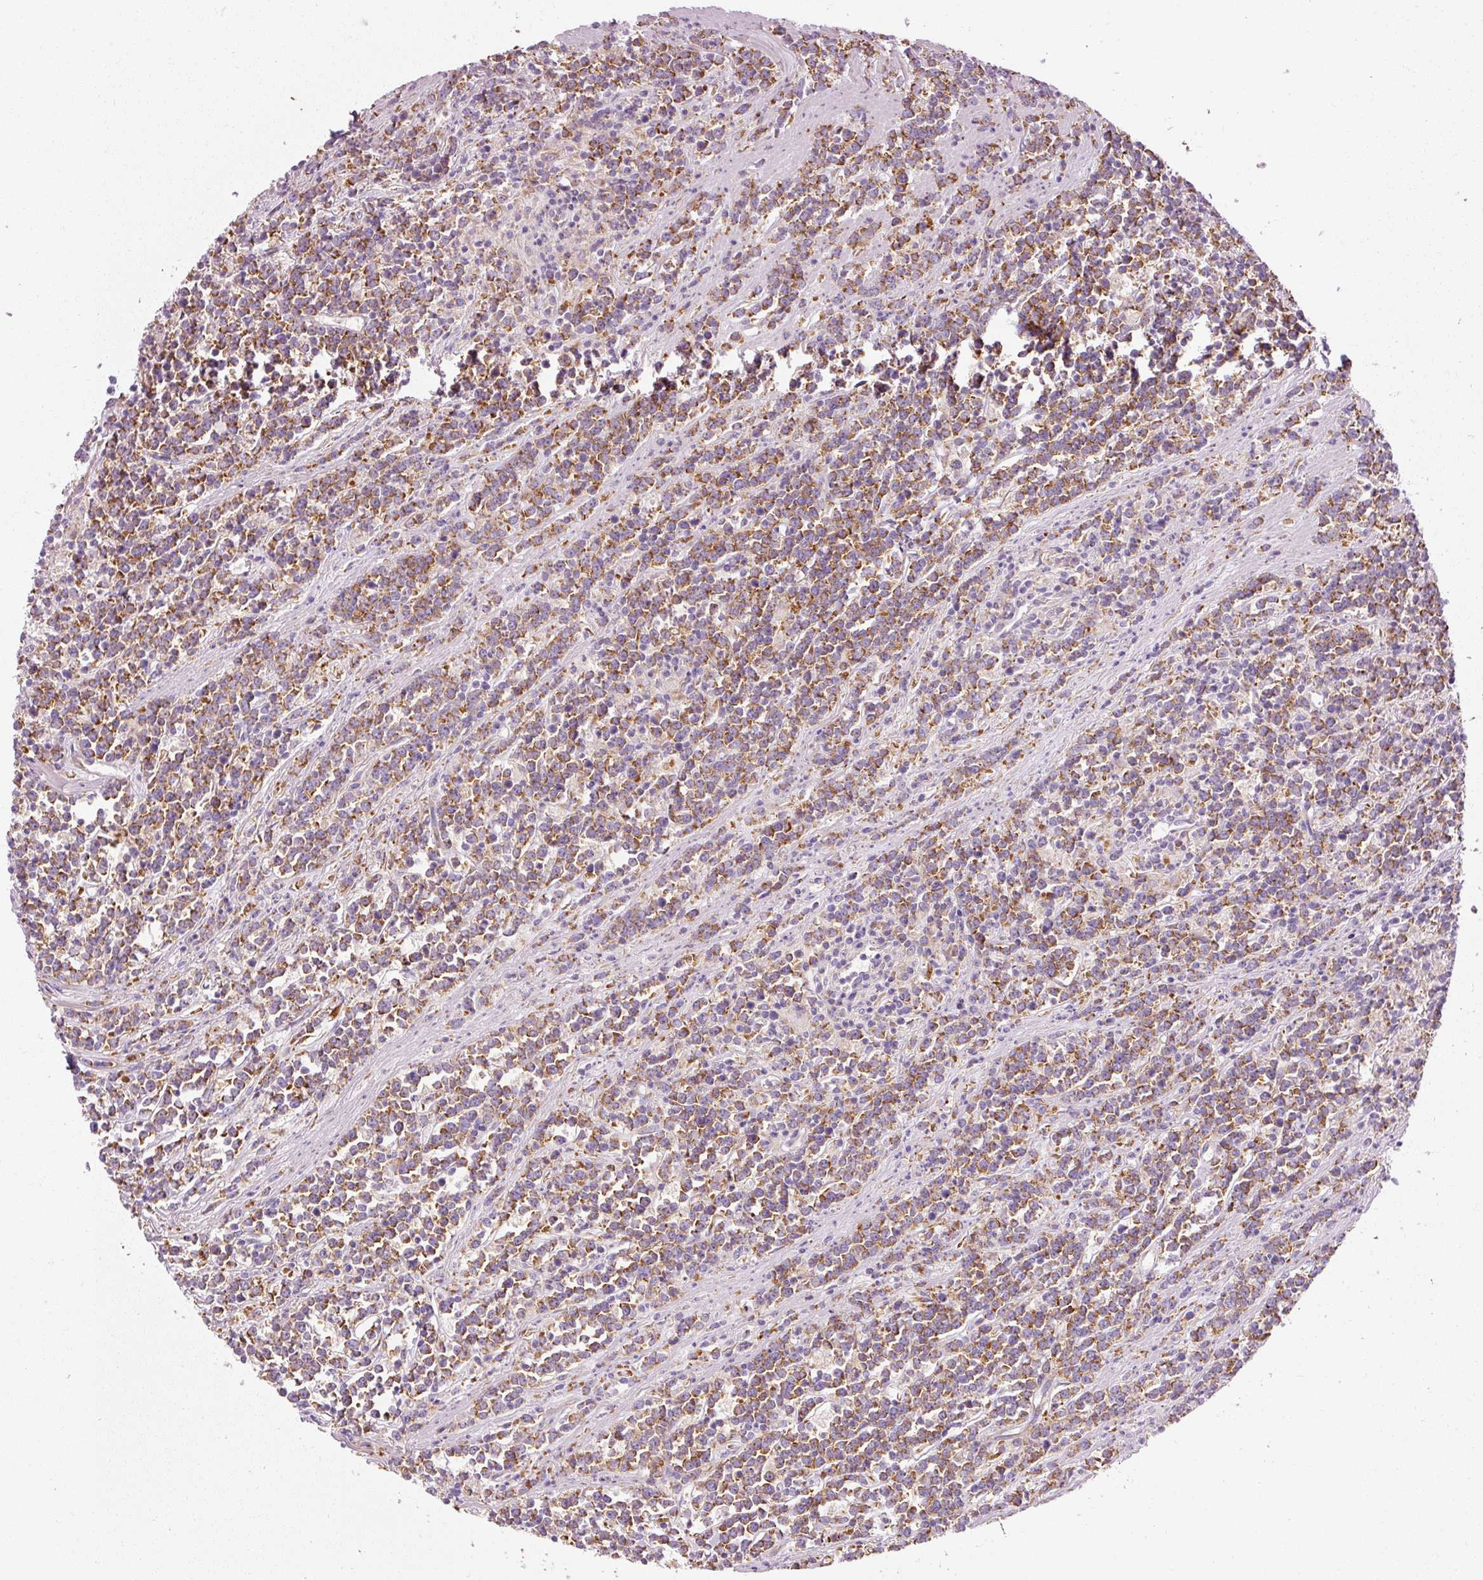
{"staining": {"intensity": "moderate", "quantity": ">75%", "location": "cytoplasmic/membranous"}, "tissue": "lymphoma", "cell_type": "Tumor cells", "image_type": "cancer", "snomed": [{"axis": "morphology", "description": "Malignant lymphoma, non-Hodgkin's type, High grade"}, {"axis": "topography", "description": "Small intestine"}, {"axis": "topography", "description": "Colon"}], "caption": "Immunohistochemical staining of lymphoma shows medium levels of moderate cytoplasmic/membranous positivity in about >75% of tumor cells.", "gene": "RPL10A", "patient": {"sex": "male", "age": 8}}